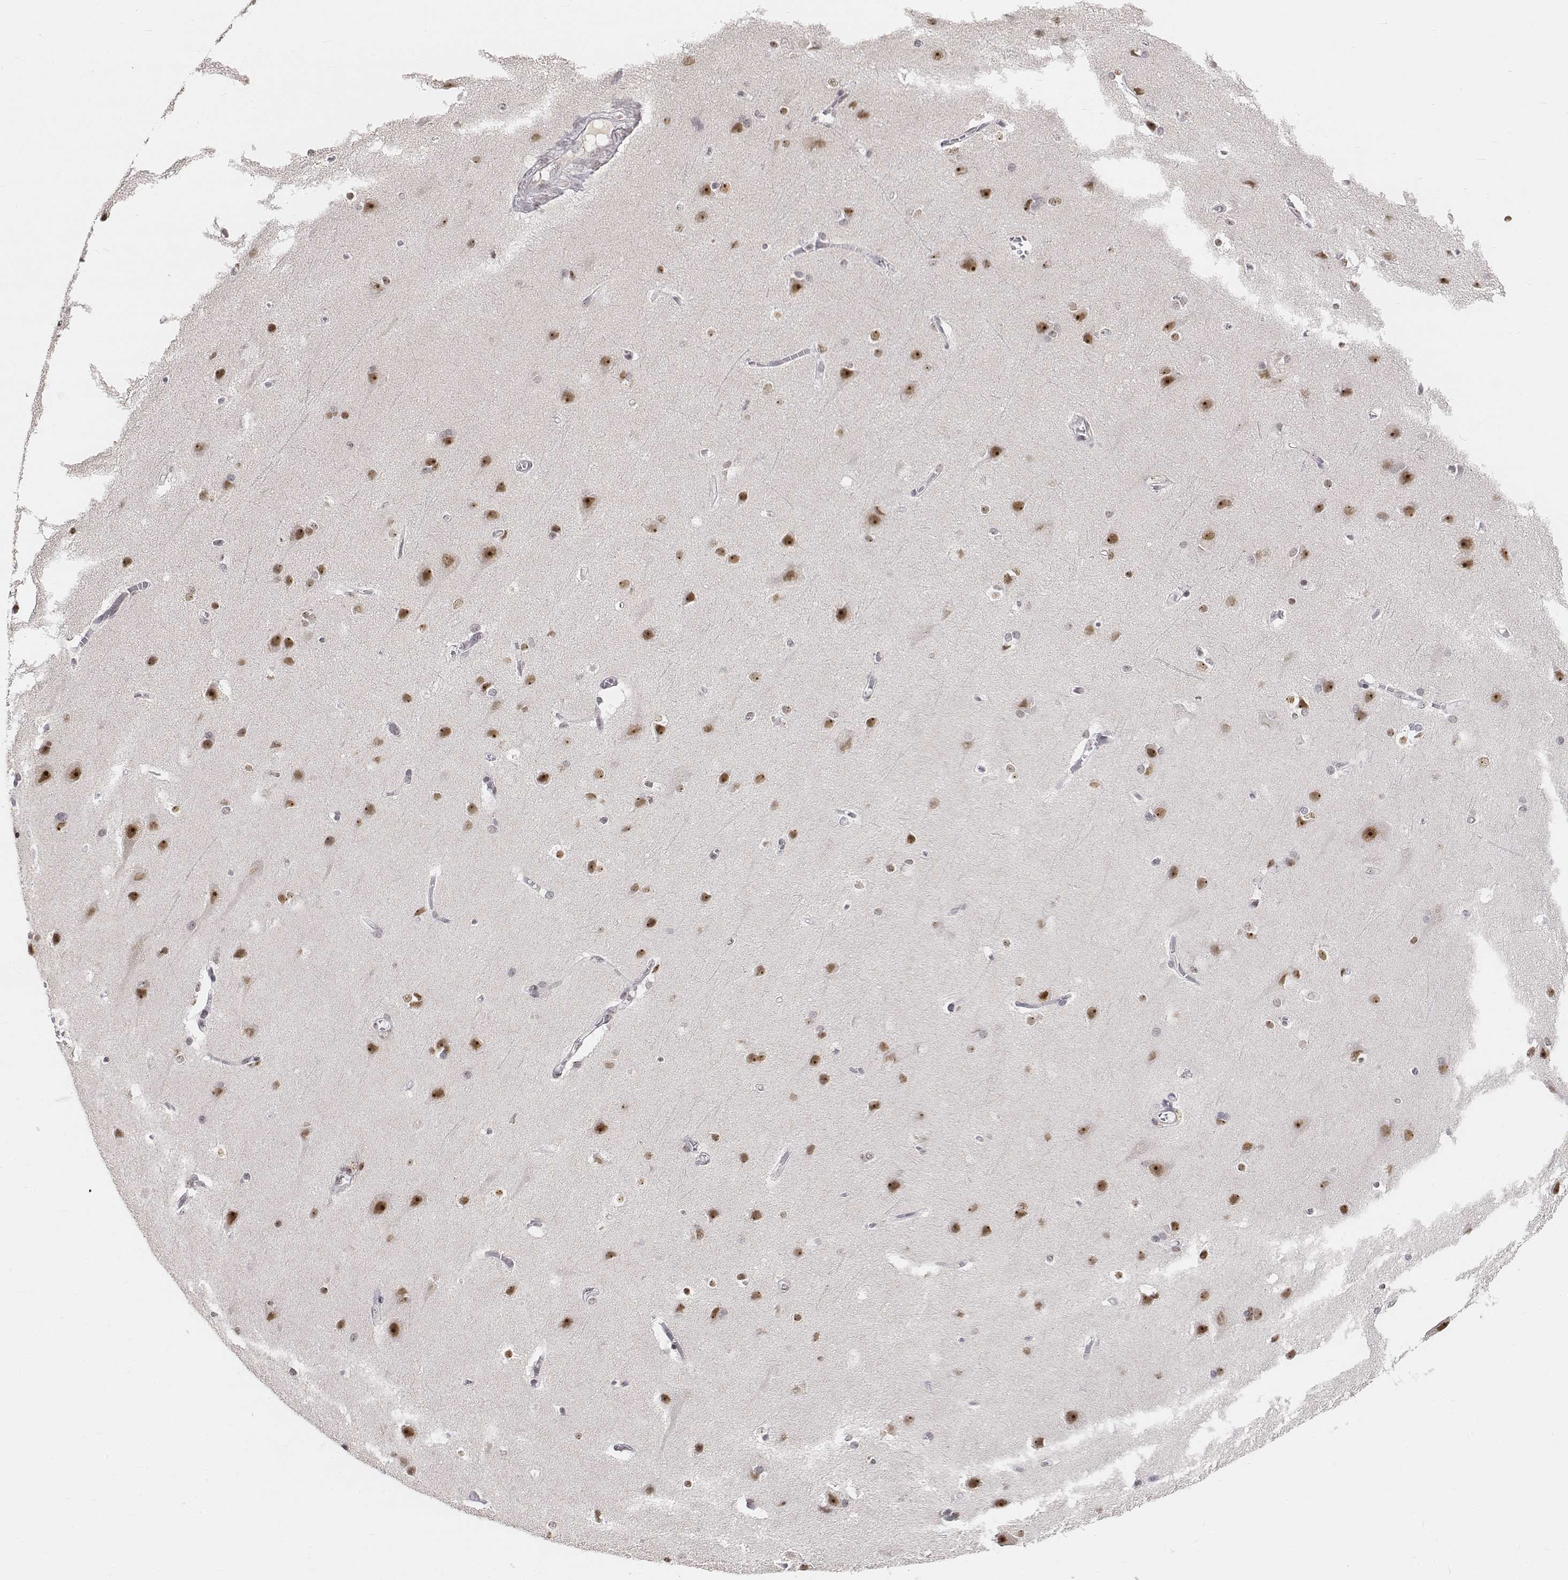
{"staining": {"intensity": "negative", "quantity": "none", "location": "none"}, "tissue": "cerebral cortex", "cell_type": "Endothelial cells", "image_type": "normal", "snomed": [{"axis": "morphology", "description": "Normal tissue, NOS"}, {"axis": "topography", "description": "Cerebral cortex"}], "caption": "Unremarkable cerebral cortex was stained to show a protein in brown. There is no significant staining in endothelial cells. Nuclei are stained in blue.", "gene": "PHF6", "patient": {"sex": "male", "age": 37}}